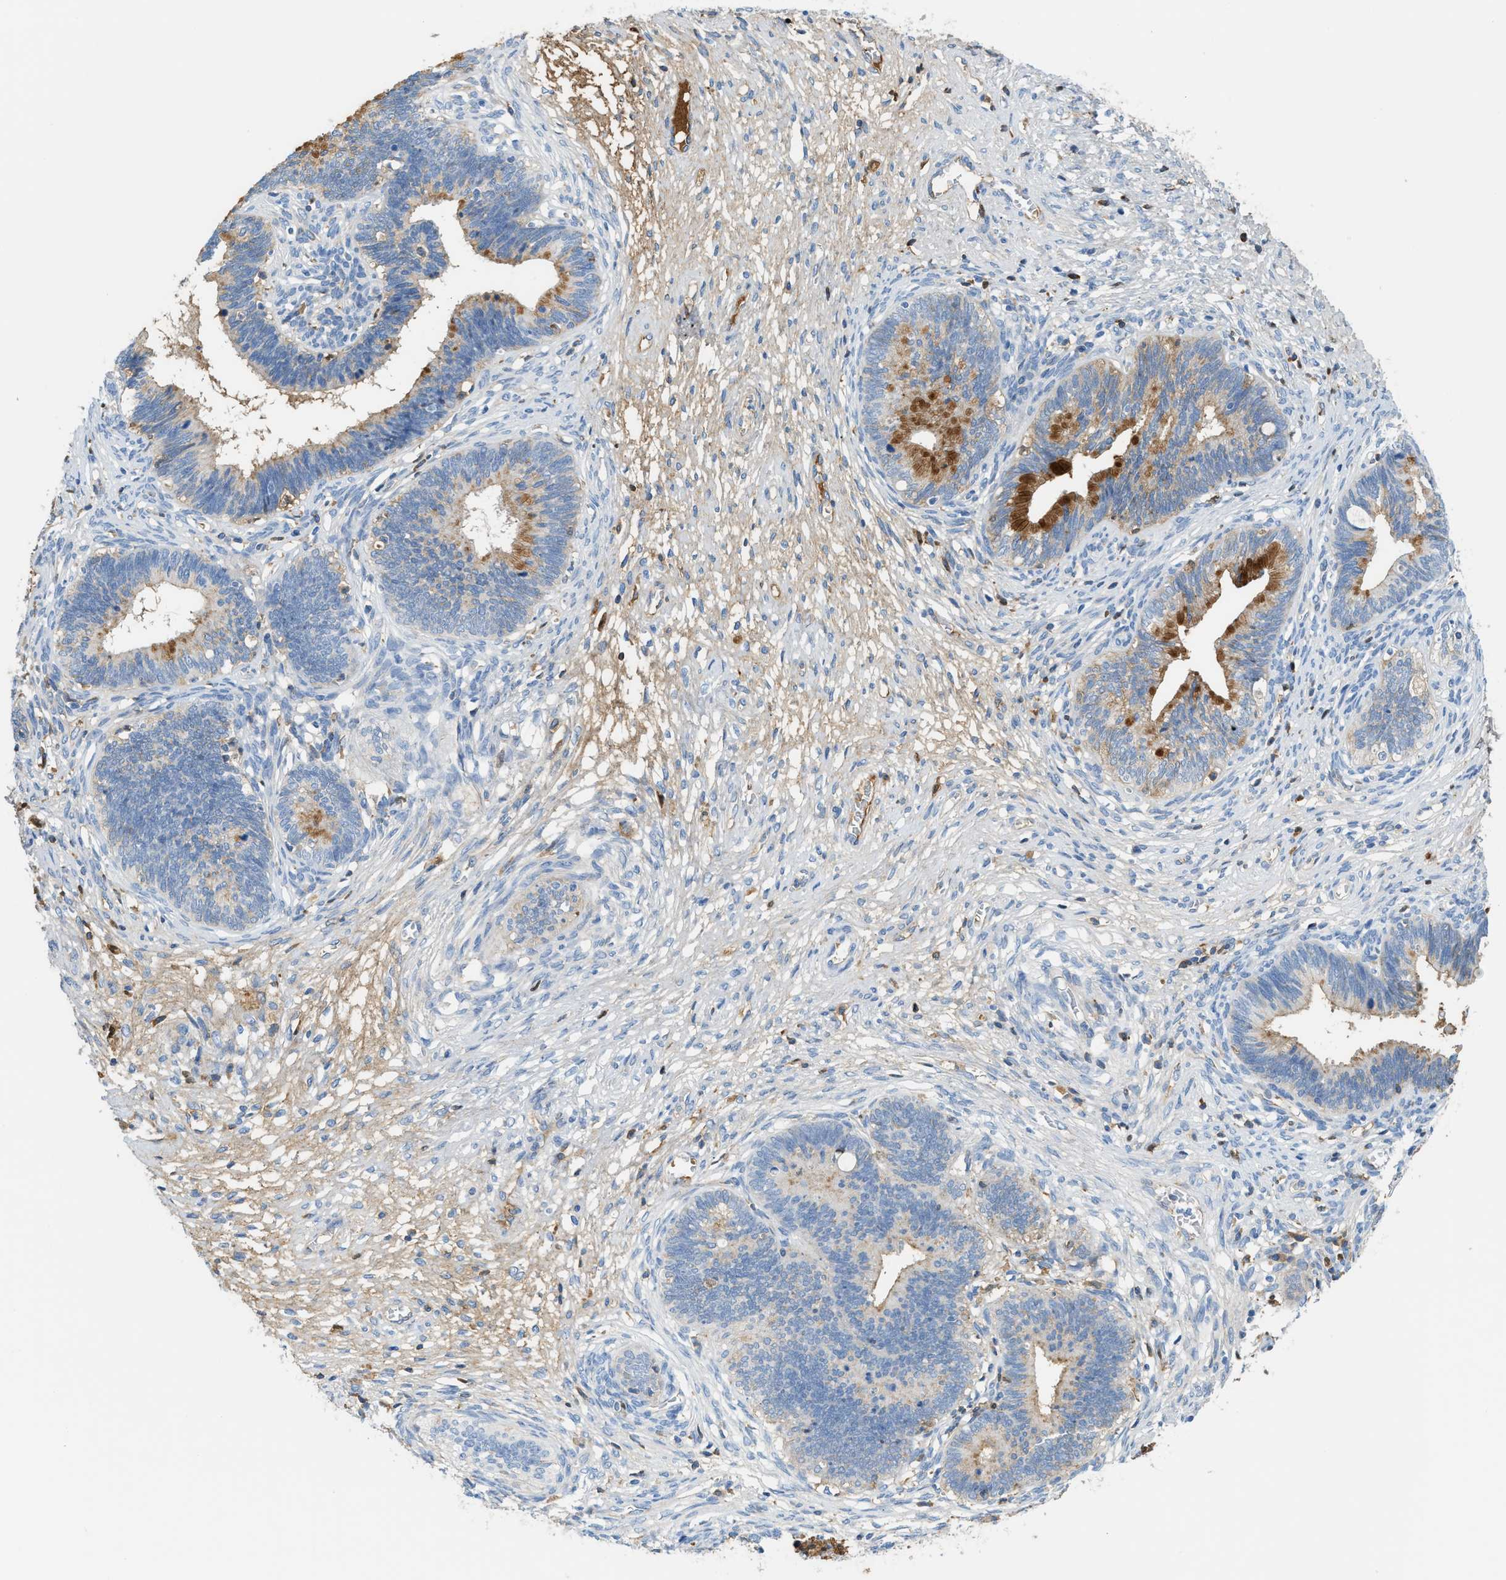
{"staining": {"intensity": "moderate", "quantity": "<25%", "location": "cytoplasmic/membranous"}, "tissue": "cervical cancer", "cell_type": "Tumor cells", "image_type": "cancer", "snomed": [{"axis": "morphology", "description": "Adenocarcinoma, NOS"}, {"axis": "topography", "description": "Cervix"}], "caption": "Protein analysis of cervical adenocarcinoma tissue reveals moderate cytoplasmic/membranous positivity in approximately <25% of tumor cells.", "gene": "CFI", "patient": {"sex": "female", "age": 44}}